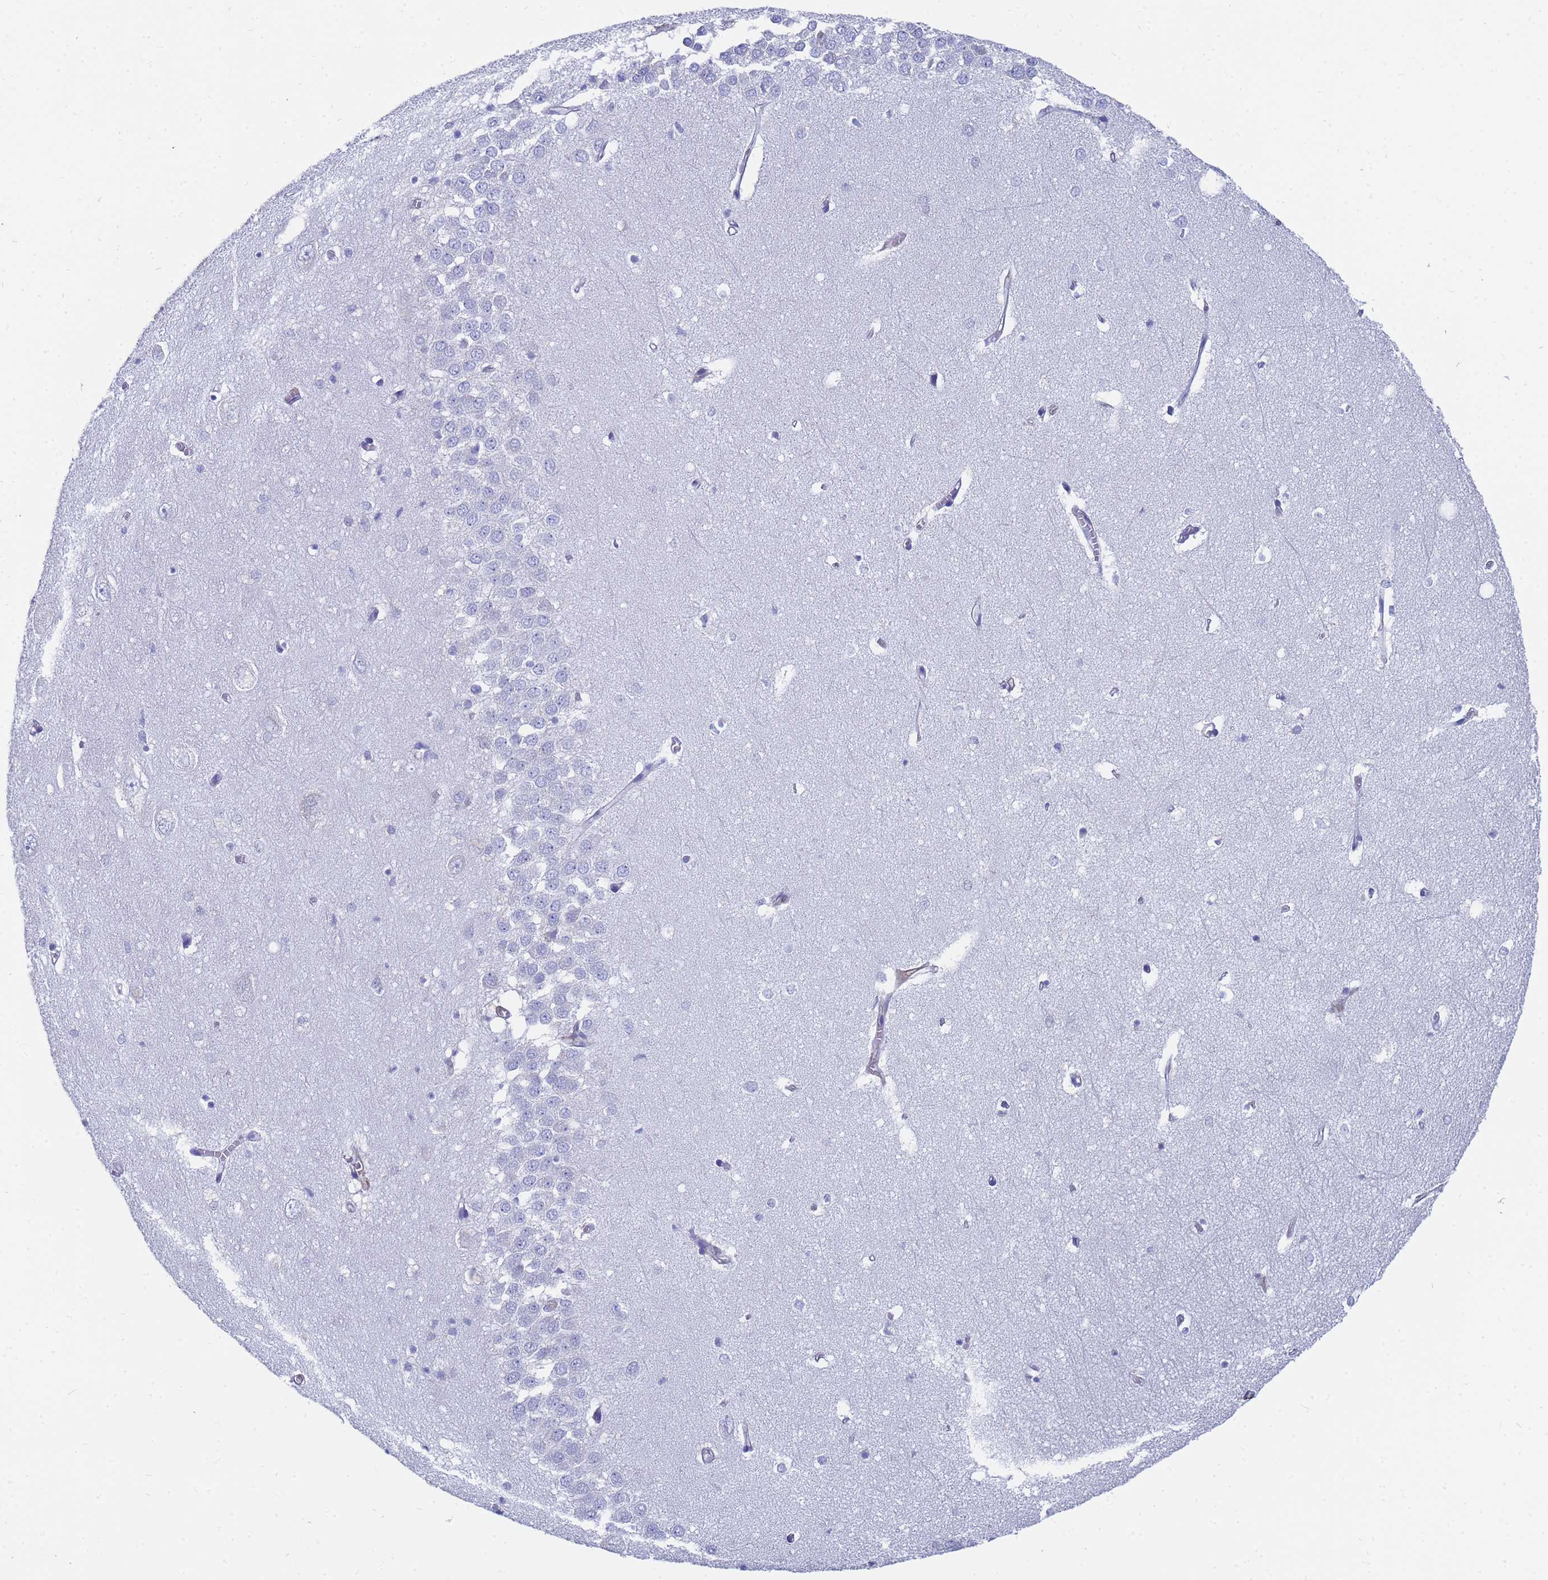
{"staining": {"intensity": "negative", "quantity": "none", "location": "none"}, "tissue": "hippocampus", "cell_type": "Glial cells", "image_type": "normal", "snomed": [{"axis": "morphology", "description": "Normal tissue, NOS"}, {"axis": "topography", "description": "Hippocampus"}], "caption": "The photomicrograph shows no staining of glial cells in unremarkable hippocampus. The staining is performed using DAB (3,3'-diaminobenzidine) brown chromogen with nuclei counter-stained in using hematoxylin.", "gene": "TM4SF4", "patient": {"sex": "female", "age": 64}}